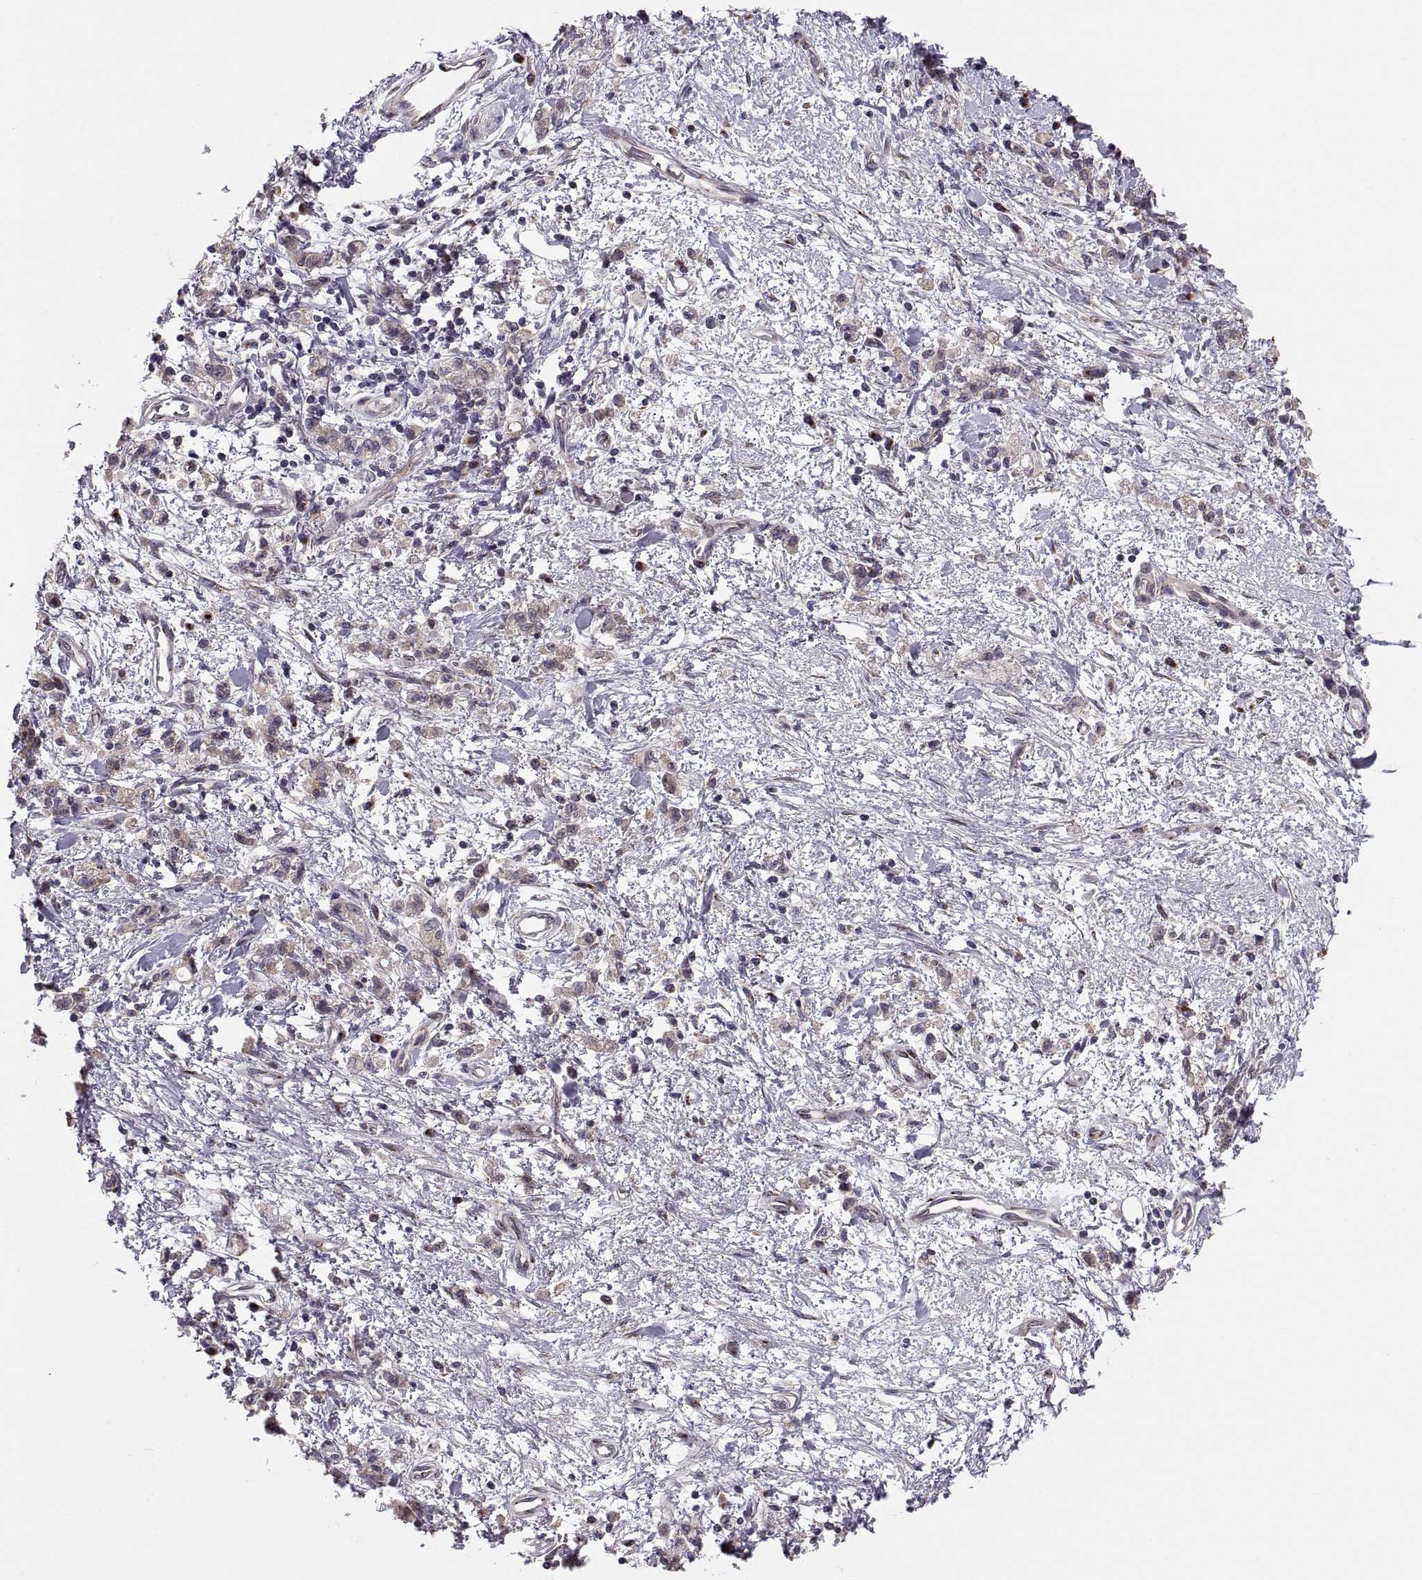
{"staining": {"intensity": "negative", "quantity": "none", "location": "none"}, "tissue": "stomach cancer", "cell_type": "Tumor cells", "image_type": "cancer", "snomed": [{"axis": "morphology", "description": "Adenocarcinoma, NOS"}, {"axis": "topography", "description": "Stomach"}], "caption": "A photomicrograph of human stomach cancer (adenocarcinoma) is negative for staining in tumor cells.", "gene": "TESC", "patient": {"sex": "male", "age": 77}}